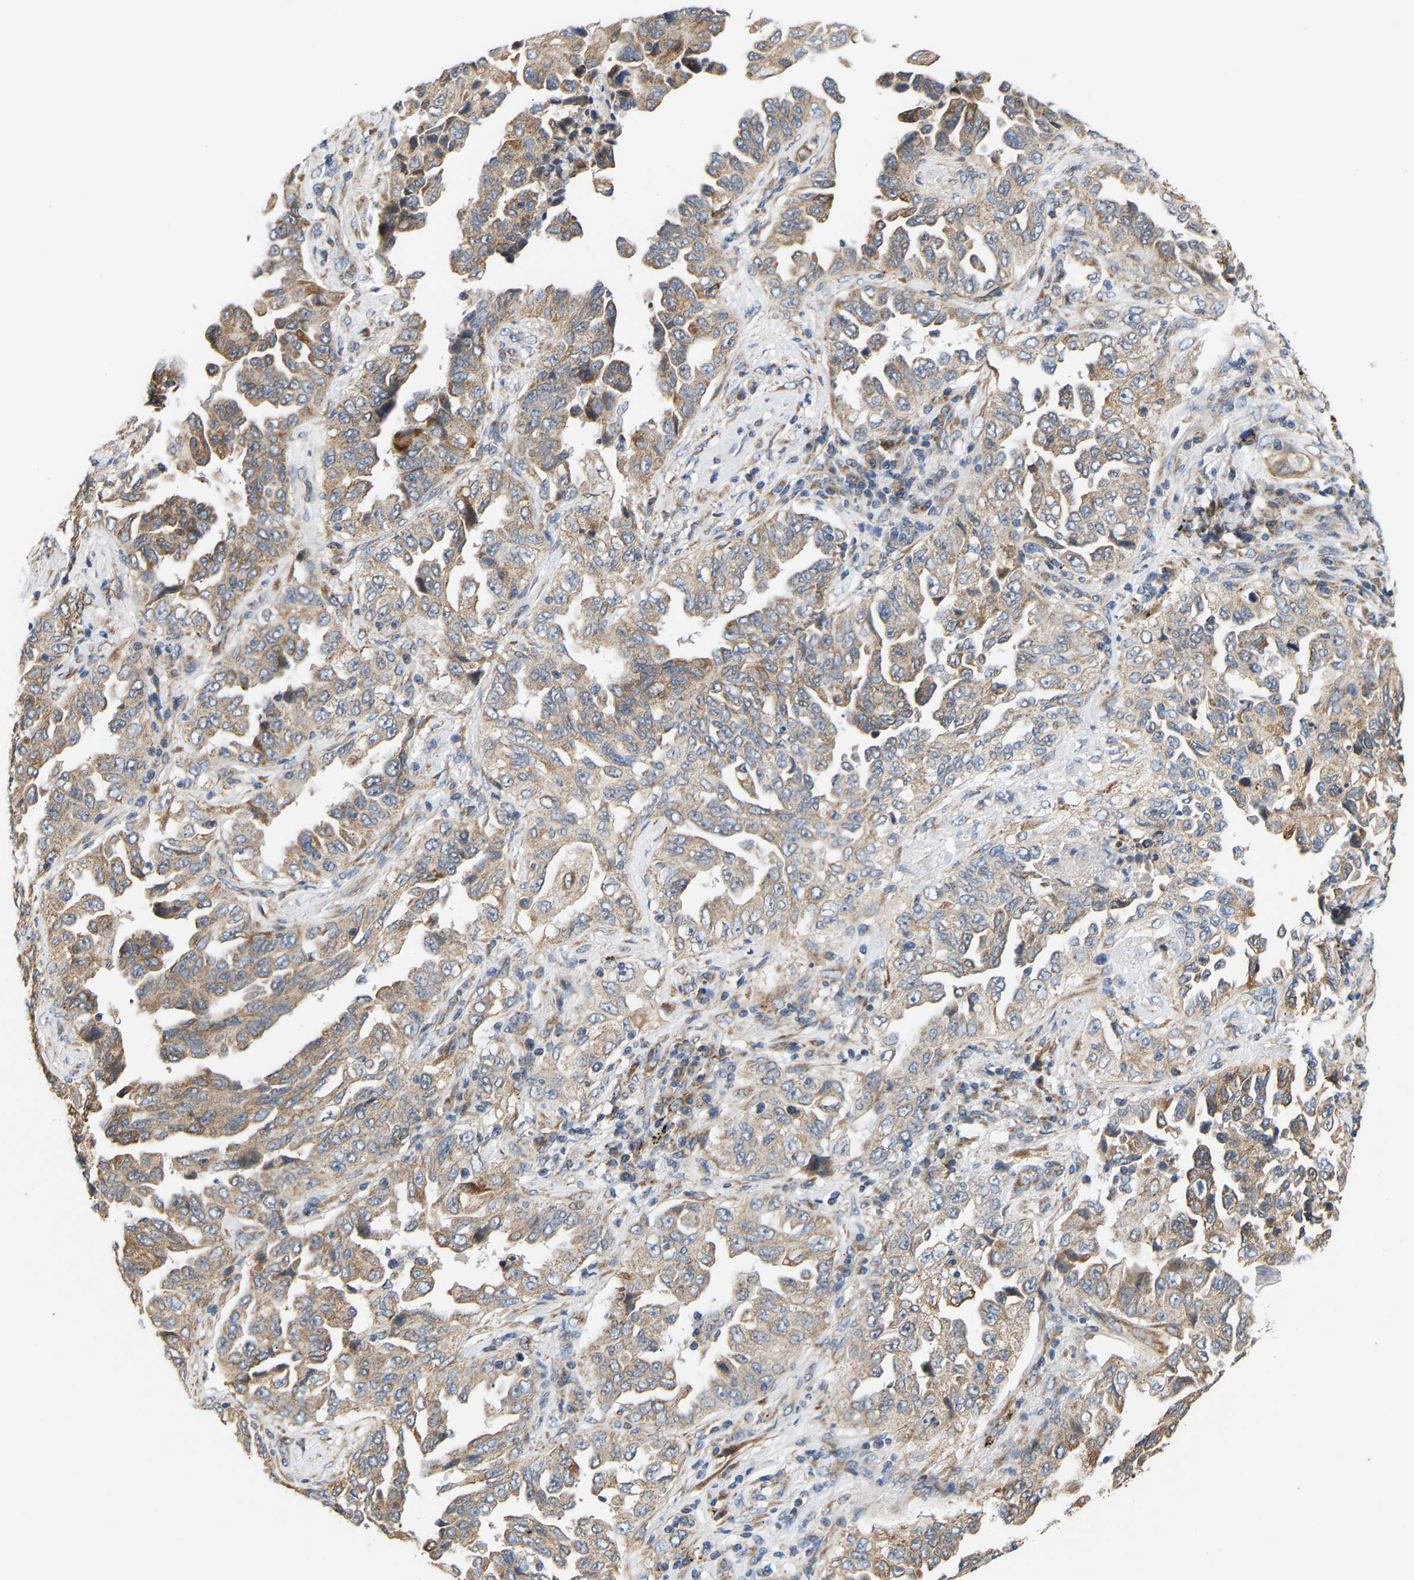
{"staining": {"intensity": "moderate", "quantity": ">75%", "location": "cytoplasmic/membranous"}, "tissue": "lung cancer", "cell_type": "Tumor cells", "image_type": "cancer", "snomed": [{"axis": "morphology", "description": "Adenocarcinoma, NOS"}, {"axis": "topography", "description": "Lung"}], "caption": "The immunohistochemical stain highlights moderate cytoplasmic/membranous staining in tumor cells of lung cancer (adenocarcinoma) tissue.", "gene": "TMEM168", "patient": {"sex": "female", "age": 51}}